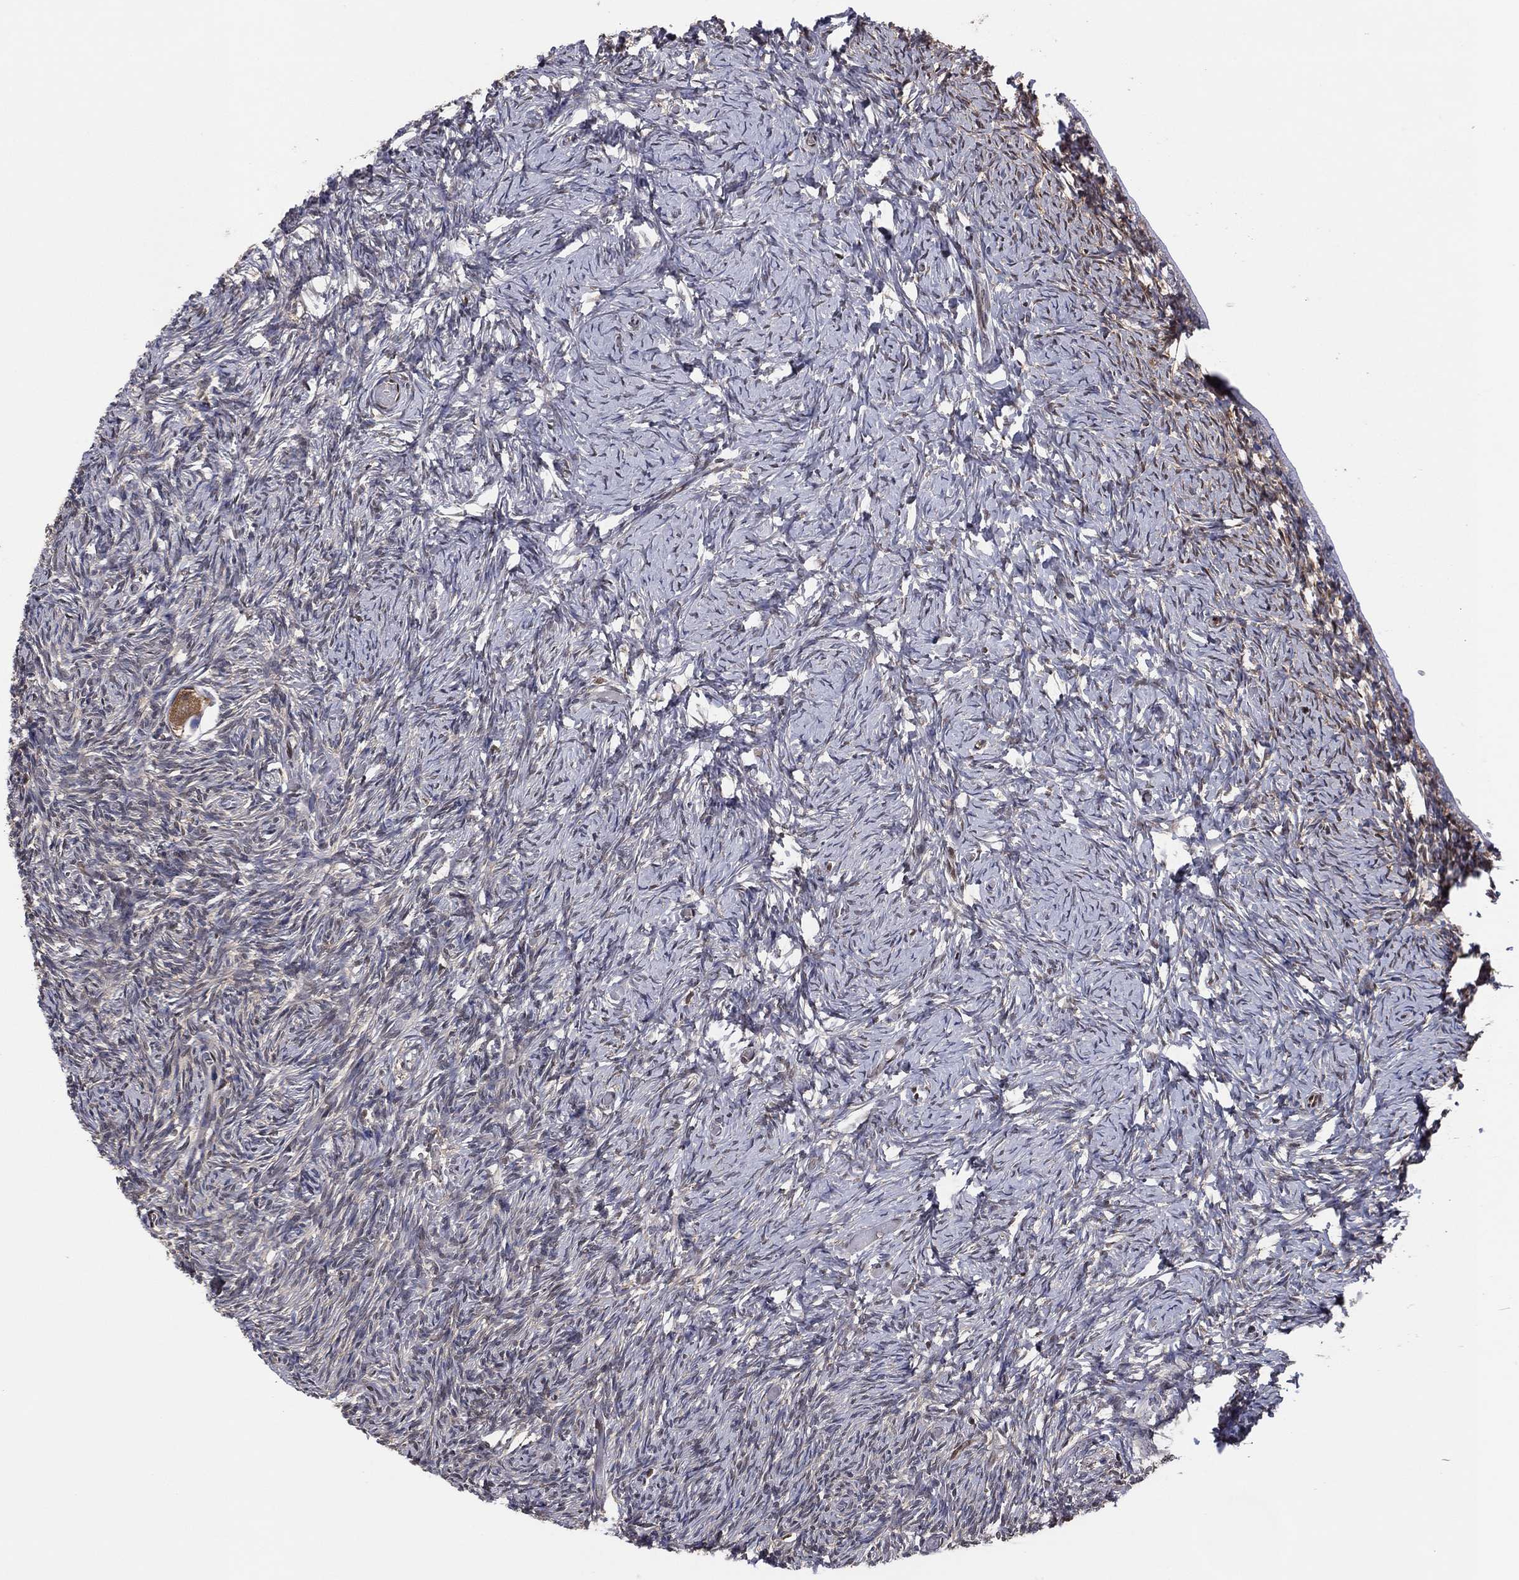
{"staining": {"intensity": "weak", "quantity": ">75%", "location": "cytoplasmic/membranous"}, "tissue": "ovary", "cell_type": "Follicle cells", "image_type": "normal", "snomed": [{"axis": "morphology", "description": "Normal tissue, NOS"}, {"axis": "topography", "description": "Ovary"}], "caption": "Ovary stained with DAB IHC demonstrates low levels of weak cytoplasmic/membranous expression in approximately >75% of follicle cells.", "gene": "PSMA1", "patient": {"sex": "female", "age": 39}}